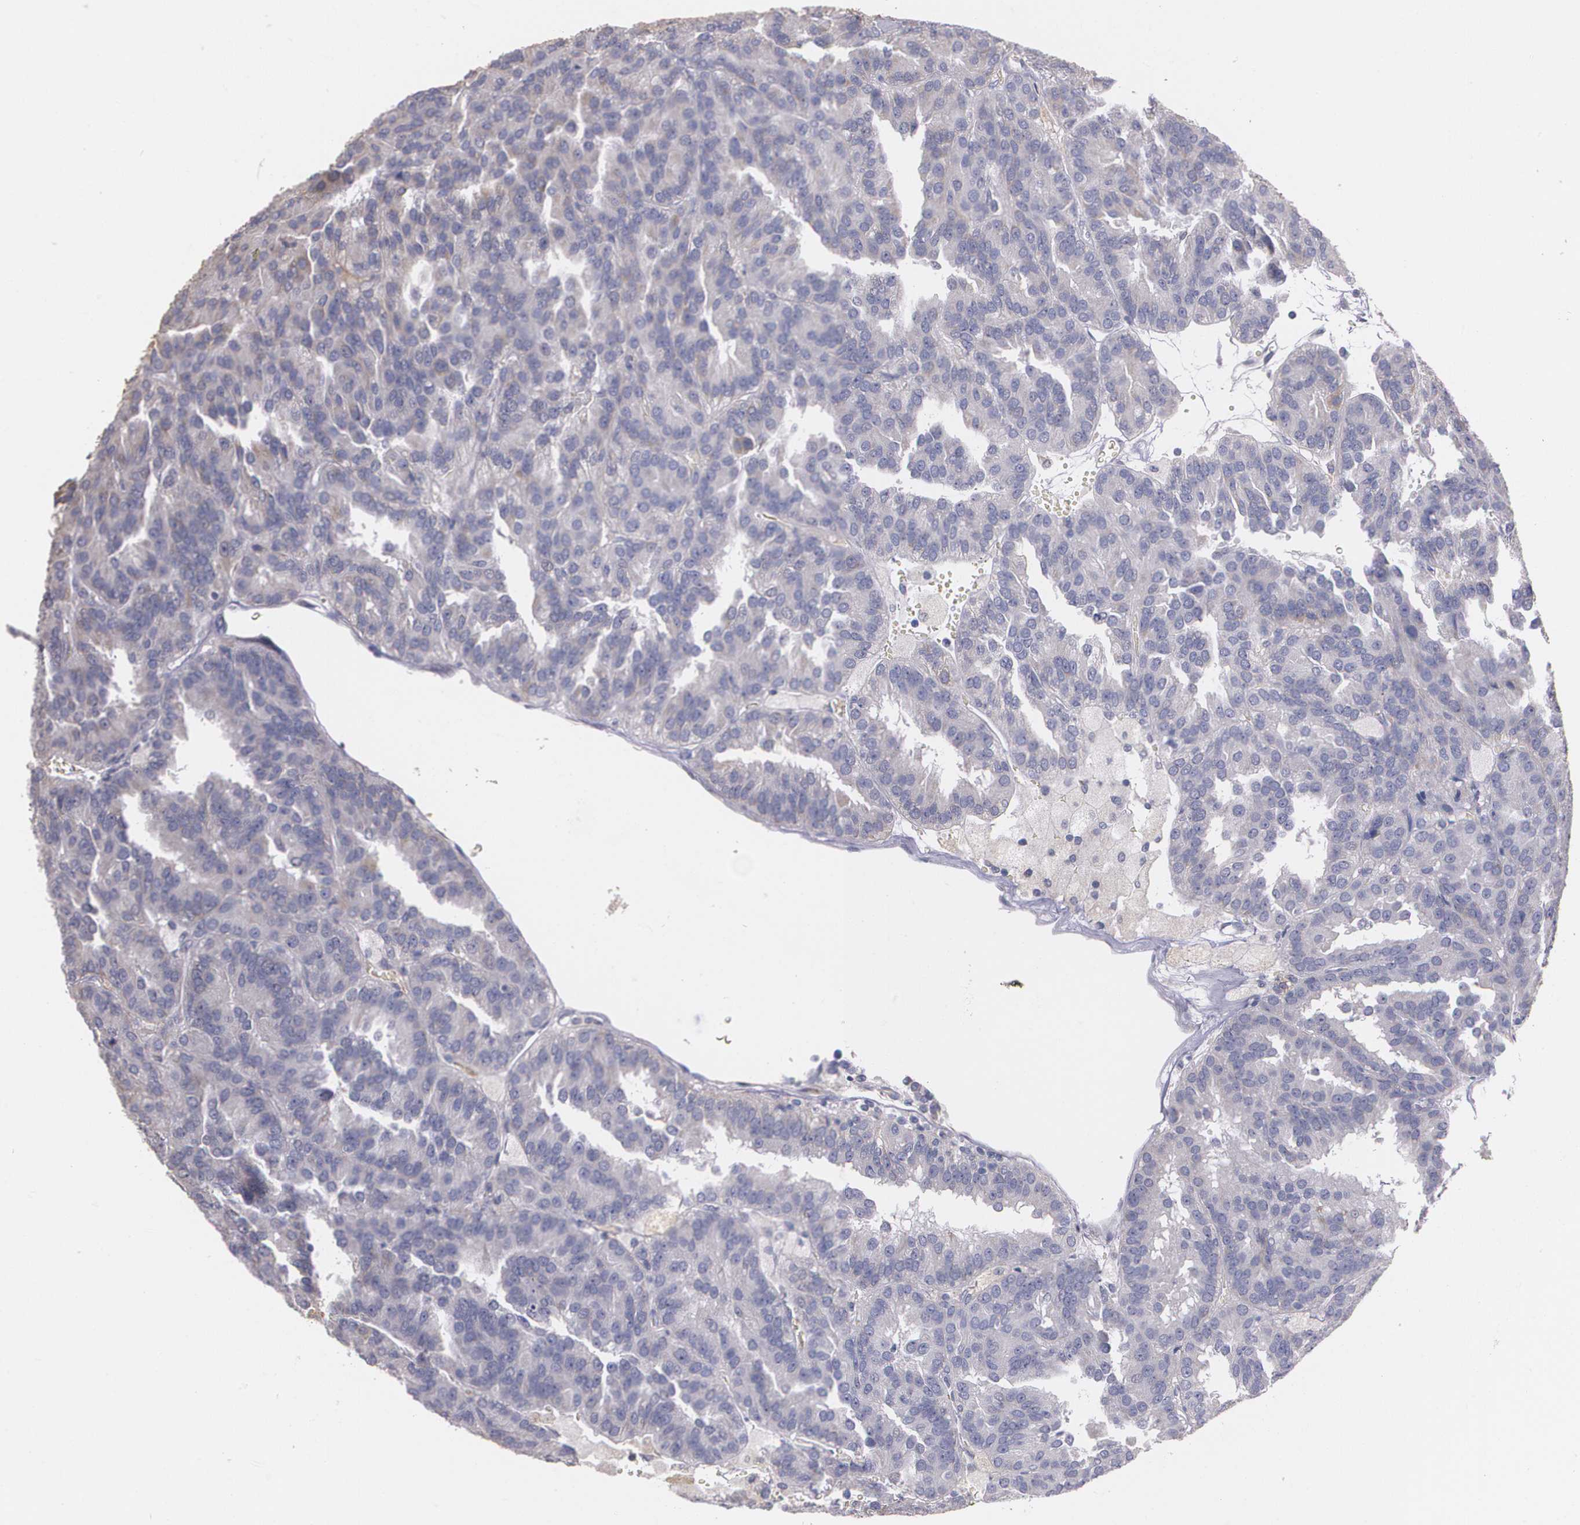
{"staining": {"intensity": "weak", "quantity": "25%-75%", "location": "cytoplasmic/membranous"}, "tissue": "renal cancer", "cell_type": "Tumor cells", "image_type": "cancer", "snomed": [{"axis": "morphology", "description": "Adenocarcinoma, NOS"}, {"axis": "topography", "description": "Kidney"}], "caption": "Immunohistochemical staining of human renal cancer (adenocarcinoma) shows weak cytoplasmic/membranous protein positivity in about 25%-75% of tumor cells.", "gene": "AMBP", "patient": {"sex": "male", "age": 46}}